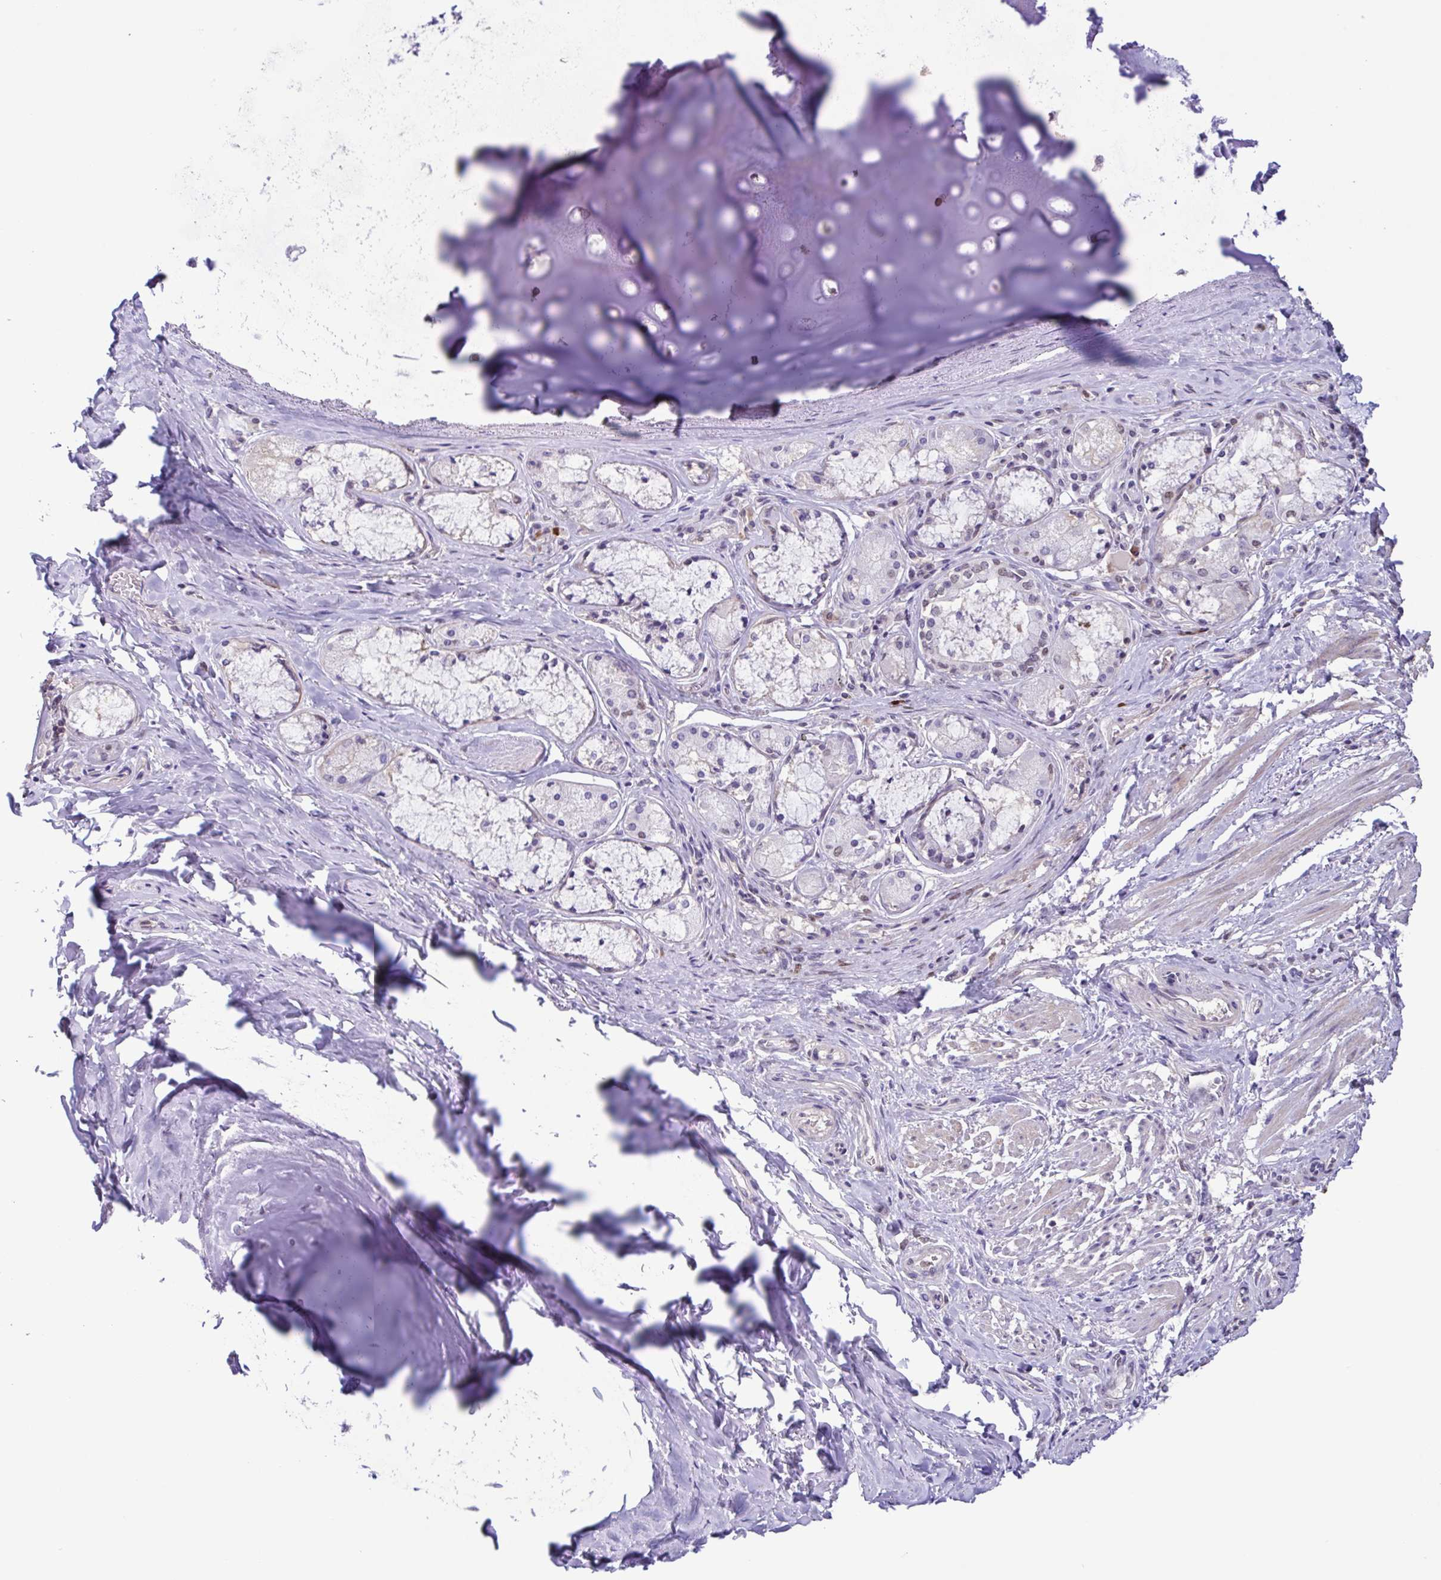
{"staining": {"intensity": "negative", "quantity": "none", "location": "none"}, "tissue": "soft tissue", "cell_type": "Chondrocytes", "image_type": "normal", "snomed": [{"axis": "morphology", "description": "Normal tissue, NOS"}, {"axis": "topography", "description": "Cartilage tissue"}, {"axis": "topography", "description": "Bronchus"}], "caption": "DAB immunohistochemical staining of normal soft tissue exhibits no significant staining in chondrocytes. (Stains: DAB immunohistochemistry (IHC) with hematoxylin counter stain, Microscopy: brightfield microscopy at high magnification).", "gene": "ACTRT3", "patient": {"sex": "male", "age": 64}}